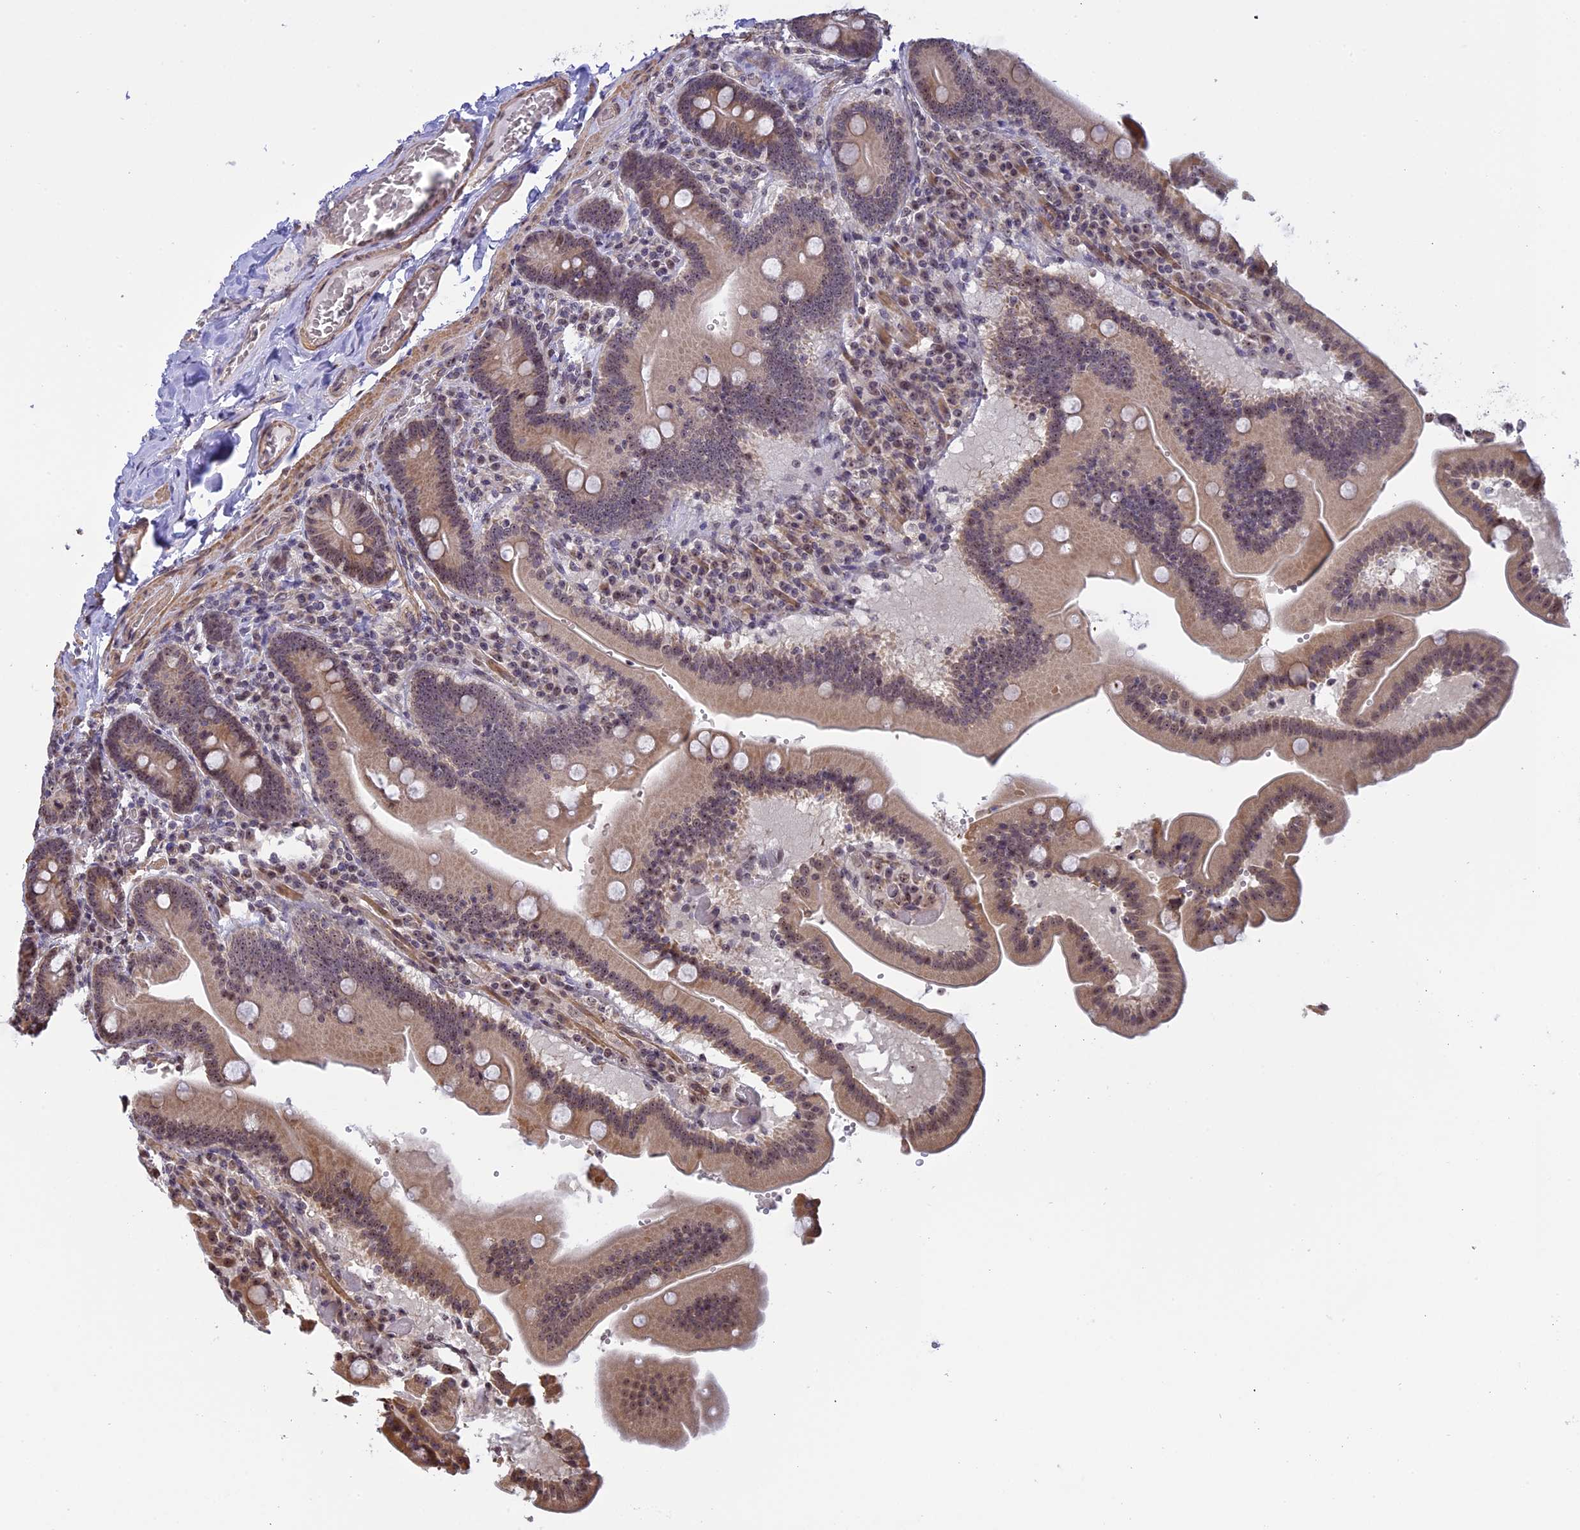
{"staining": {"intensity": "weak", "quantity": ">75%", "location": "cytoplasmic/membranous"}, "tissue": "duodenum", "cell_type": "Glandular cells", "image_type": "normal", "snomed": [{"axis": "morphology", "description": "Normal tissue, NOS"}, {"axis": "topography", "description": "Duodenum"}], "caption": "Weak cytoplasmic/membranous staining is seen in about >75% of glandular cells in normal duodenum.", "gene": "MGA", "patient": {"sex": "female", "age": 62}}